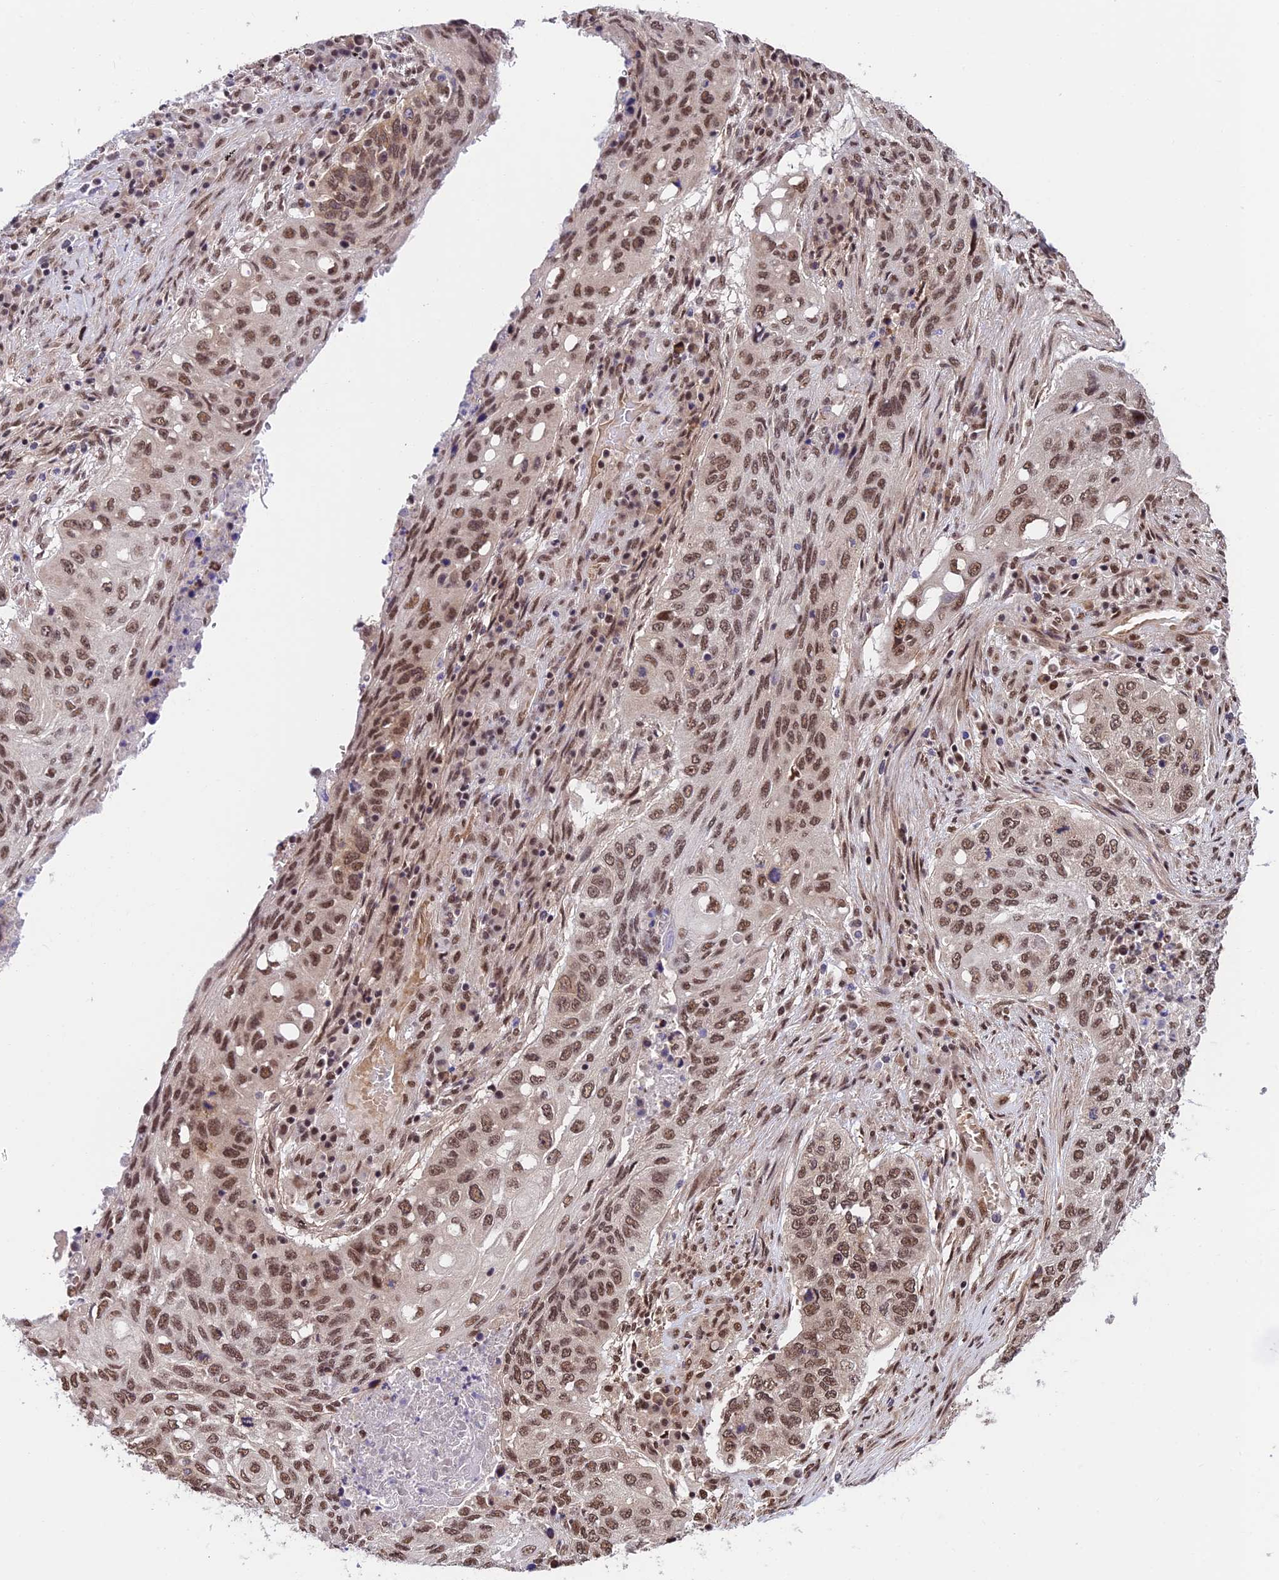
{"staining": {"intensity": "moderate", "quantity": ">75%", "location": "nuclear"}, "tissue": "lung cancer", "cell_type": "Tumor cells", "image_type": "cancer", "snomed": [{"axis": "morphology", "description": "Squamous cell carcinoma, NOS"}, {"axis": "topography", "description": "Lung"}], "caption": "Protein expression analysis of human squamous cell carcinoma (lung) reveals moderate nuclear positivity in approximately >75% of tumor cells. (Stains: DAB (3,3'-diaminobenzidine) in brown, nuclei in blue, Microscopy: brightfield microscopy at high magnification).", "gene": "RBM42", "patient": {"sex": "female", "age": 63}}